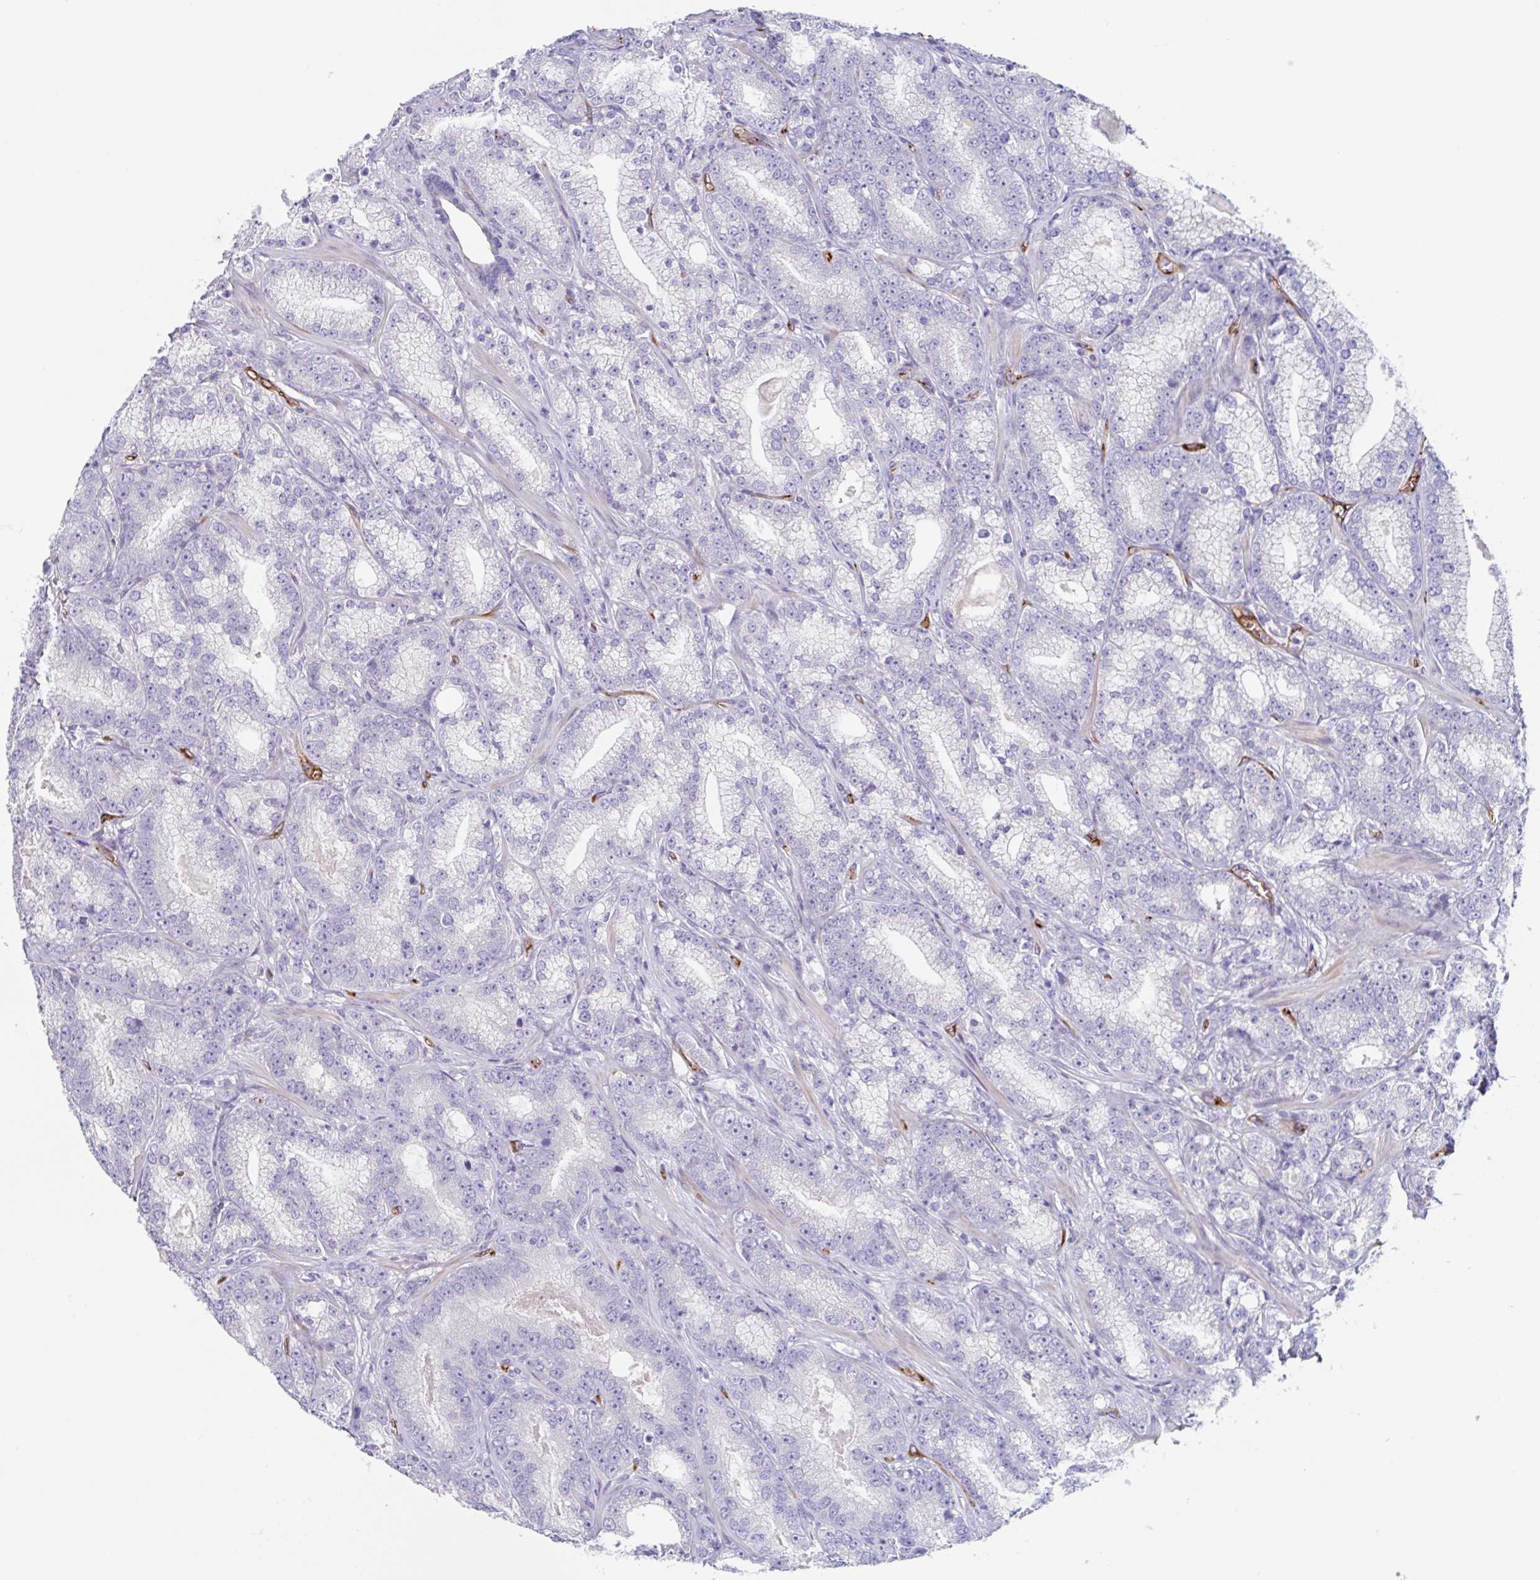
{"staining": {"intensity": "negative", "quantity": "none", "location": "none"}, "tissue": "prostate cancer", "cell_type": "Tumor cells", "image_type": "cancer", "snomed": [{"axis": "morphology", "description": "Adenocarcinoma, High grade"}, {"axis": "topography", "description": "Prostate"}], "caption": "Human prostate adenocarcinoma (high-grade) stained for a protein using IHC demonstrates no positivity in tumor cells.", "gene": "EHD4", "patient": {"sex": "male", "age": 65}}